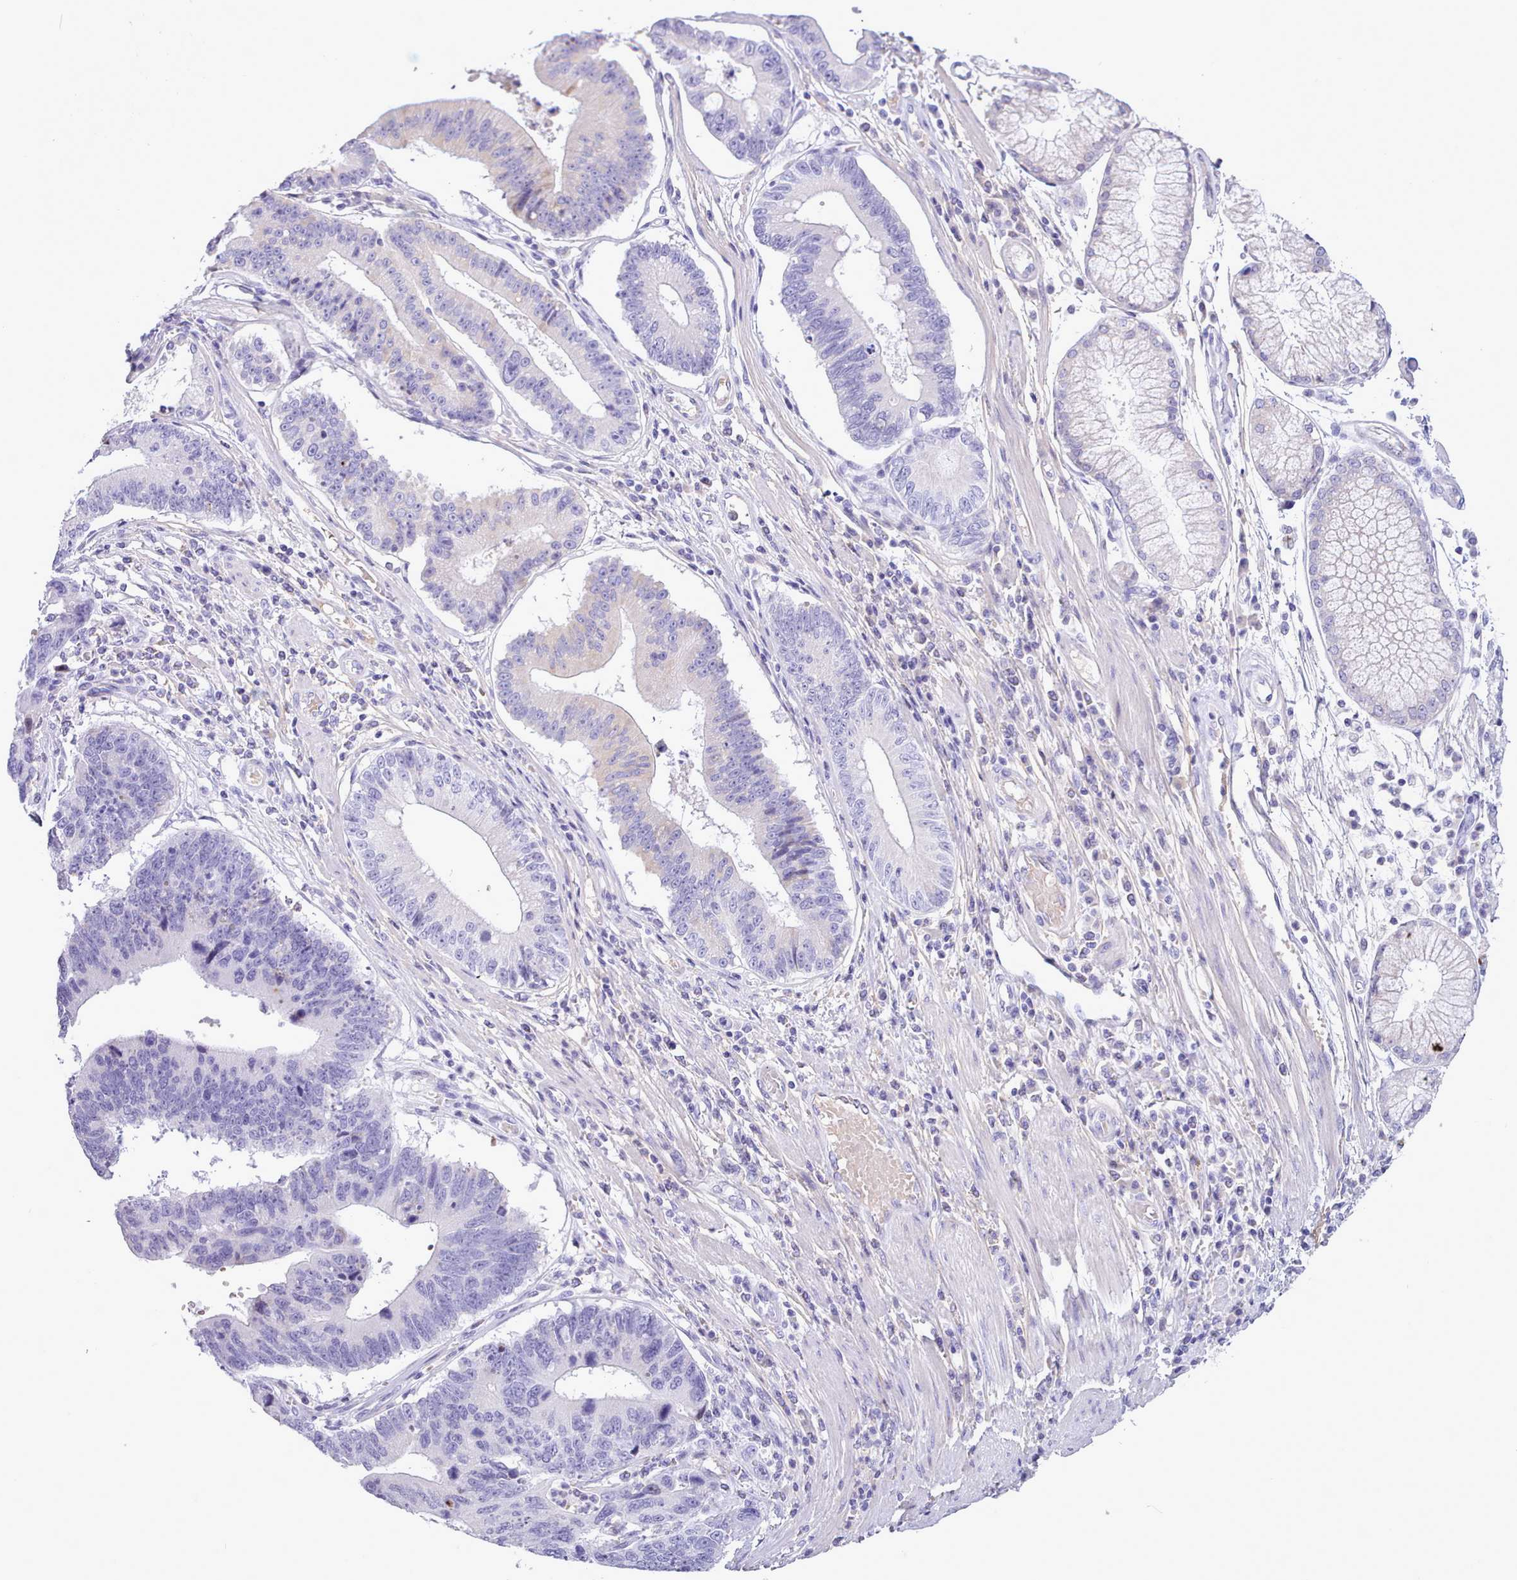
{"staining": {"intensity": "negative", "quantity": "none", "location": "none"}, "tissue": "stomach cancer", "cell_type": "Tumor cells", "image_type": "cancer", "snomed": [{"axis": "morphology", "description": "Adenocarcinoma, NOS"}, {"axis": "topography", "description": "Stomach"}], "caption": "Tumor cells show no significant protein staining in adenocarcinoma (stomach). (Stains: DAB (3,3'-diaminobenzidine) immunohistochemistry with hematoxylin counter stain, Microscopy: brightfield microscopy at high magnification).", "gene": "CYP2A13", "patient": {"sex": "male", "age": 59}}